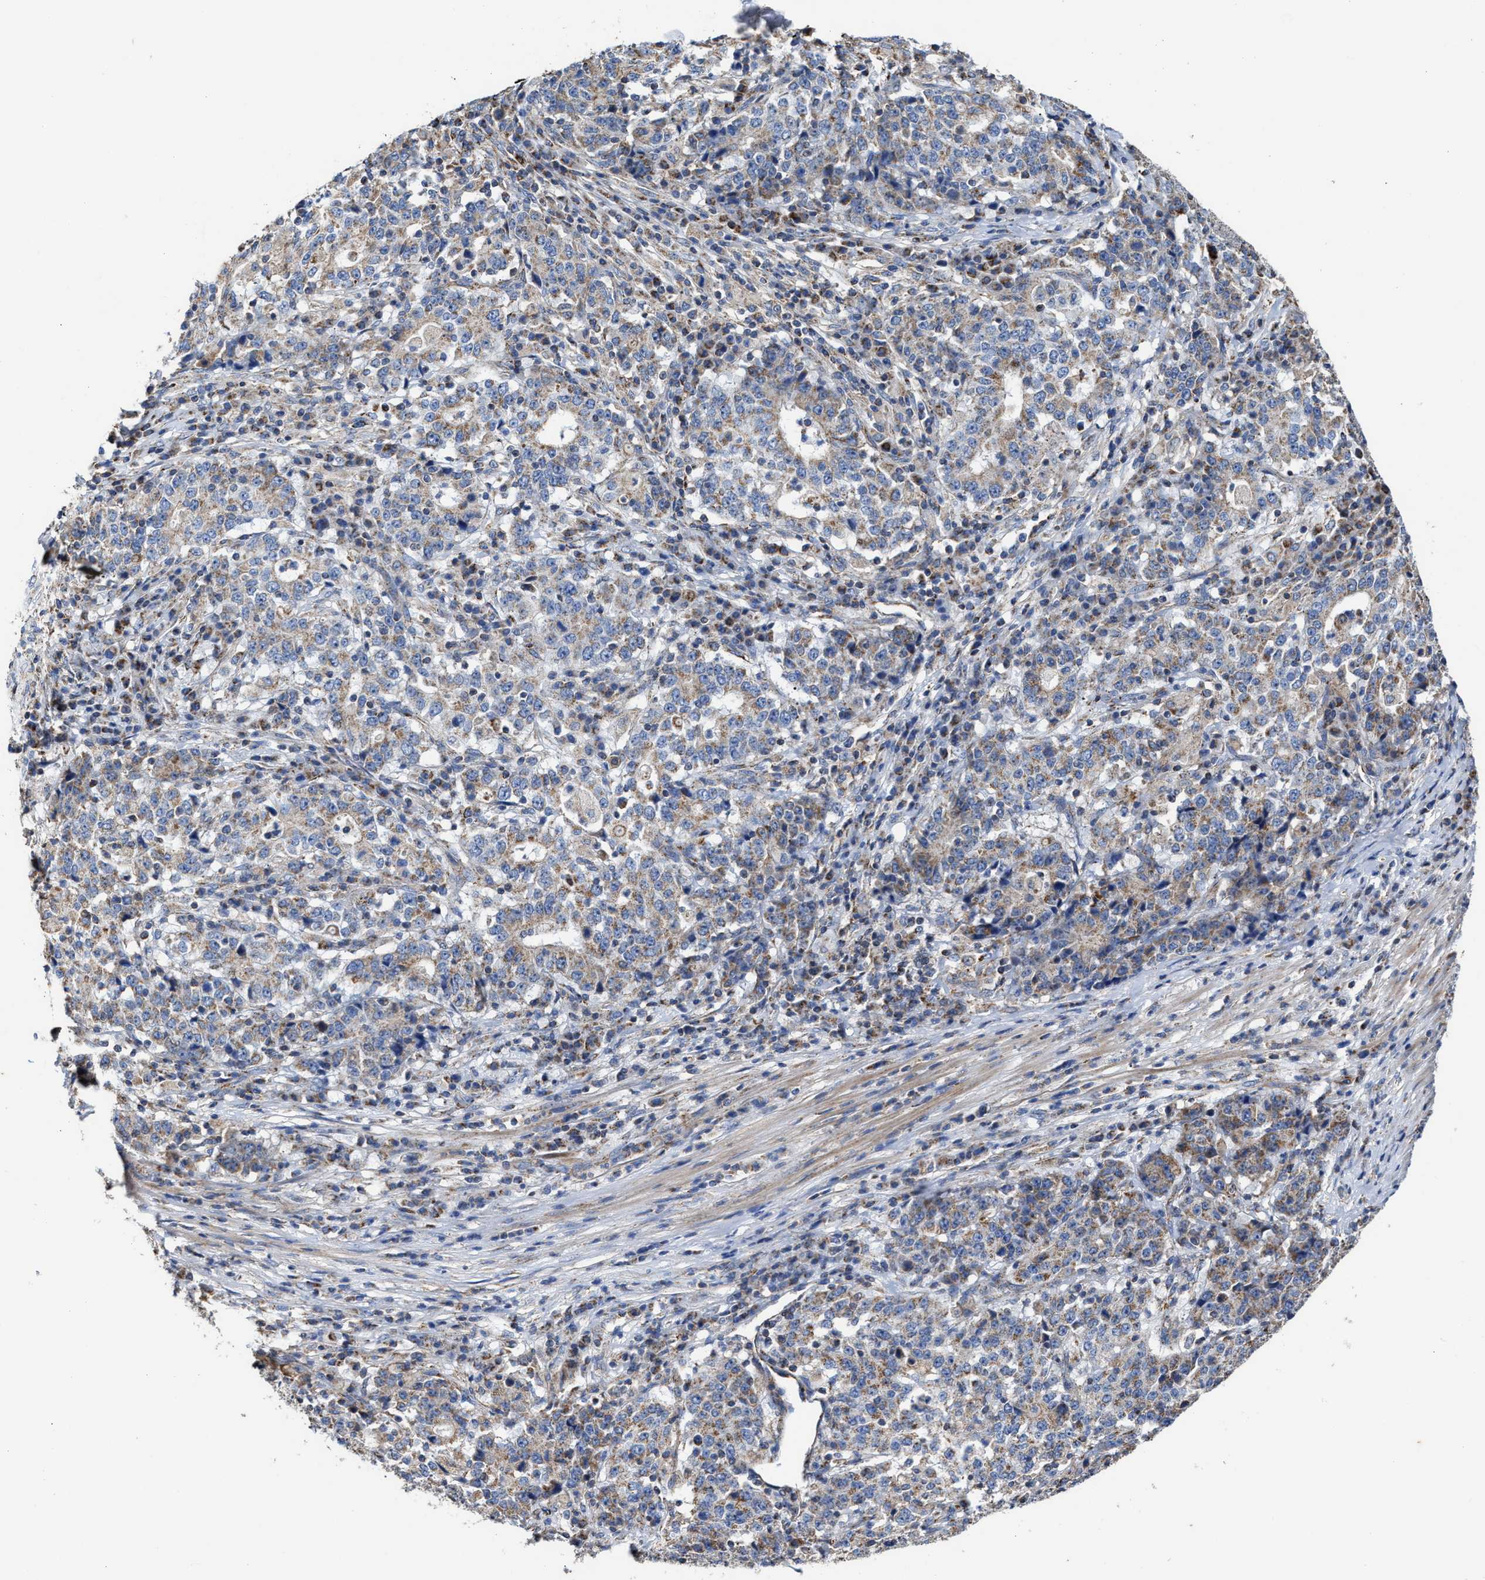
{"staining": {"intensity": "weak", "quantity": ">75%", "location": "cytoplasmic/membranous"}, "tissue": "stomach cancer", "cell_type": "Tumor cells", "image_type": "cancer", "snomed": [{"axis": "morphology", "description": "Adenocarcinoma, NOS"}, {"axis": "topography", "description": "Stomach"}], "caption": "Human stomach cancer stained for a protein (brown) demonstrates weak cytoplasmic/membranous positive positivity in about >75% of tumor cells.", "gene": "MECR", "patient": {"sex": "male", "age": 59}}